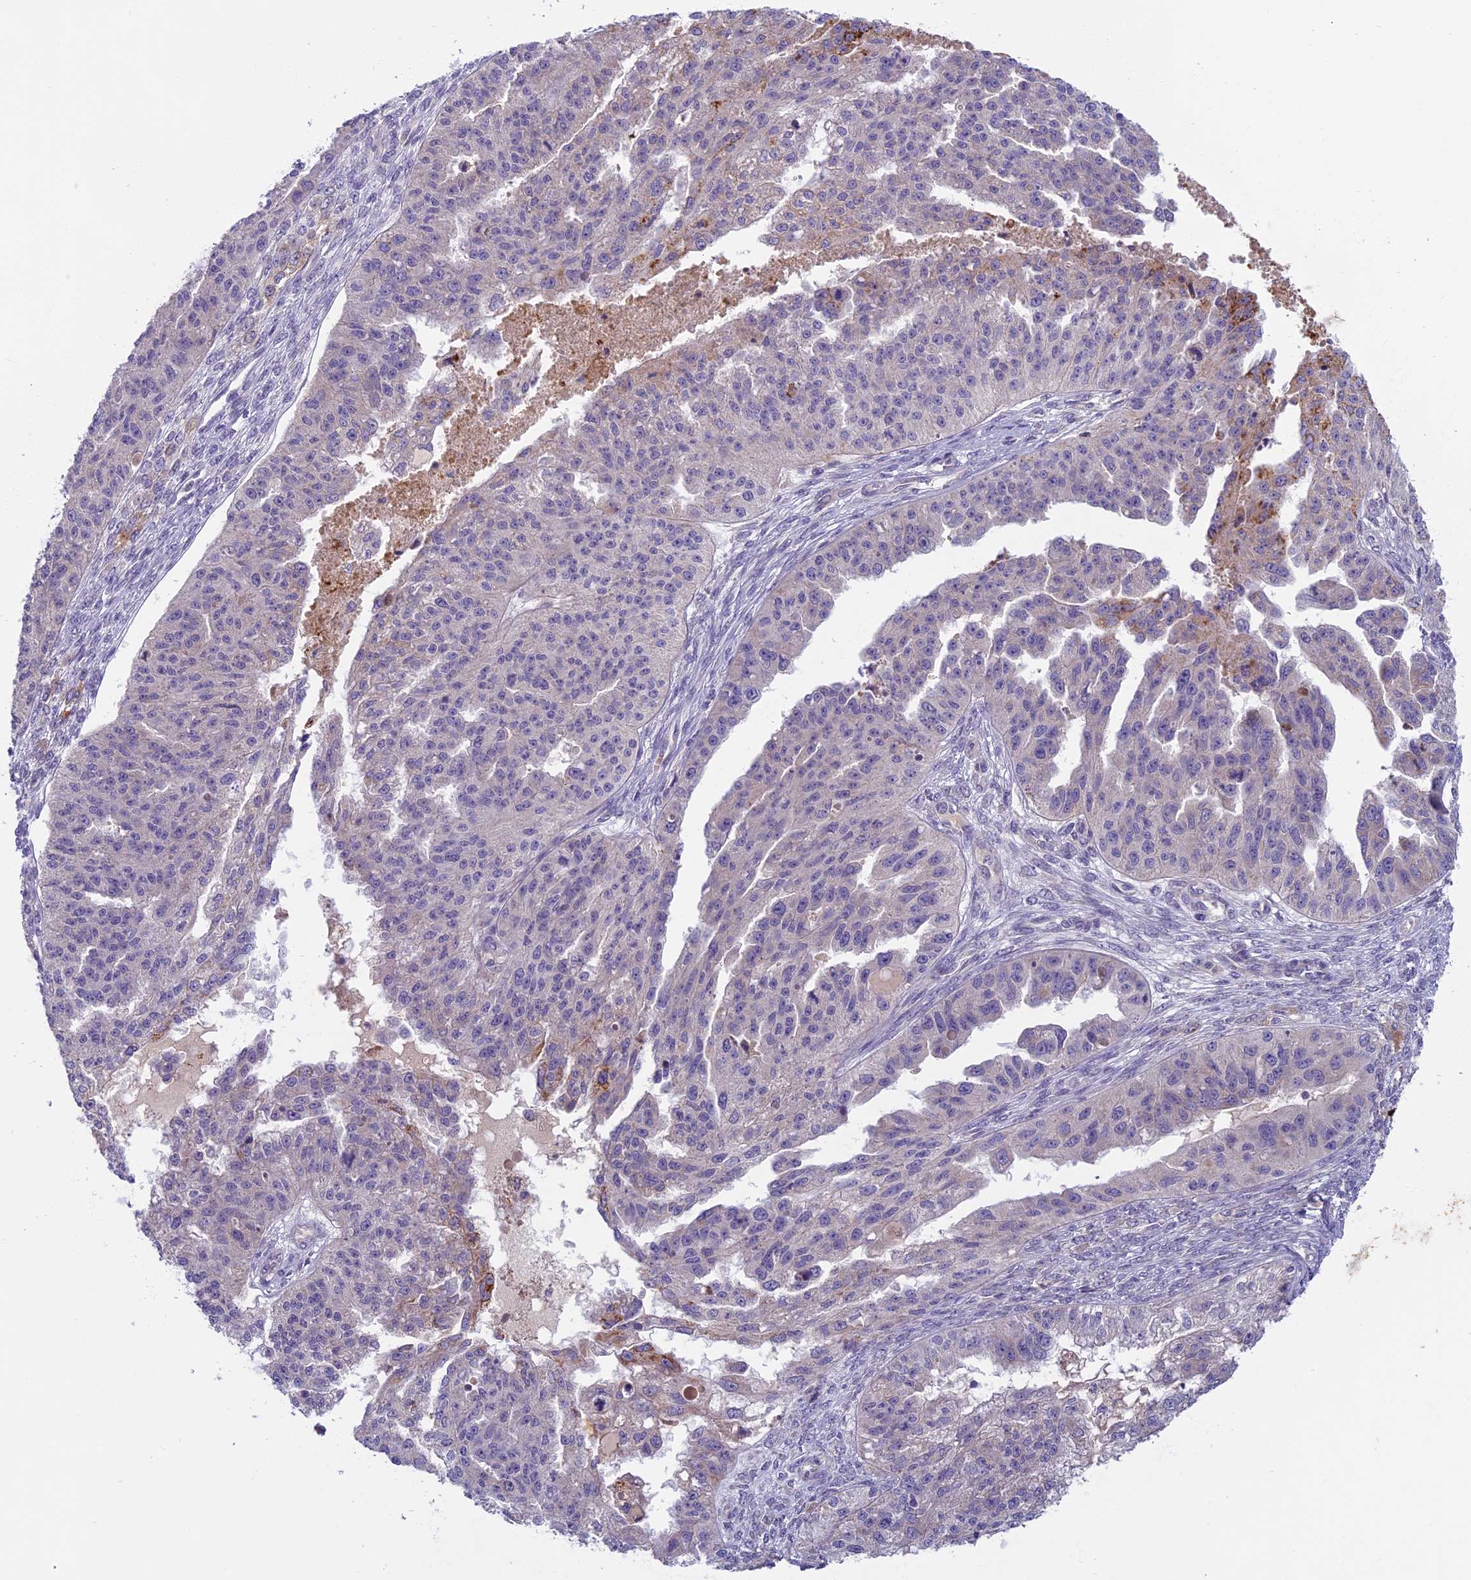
{"staining": {"intensity": "moderate", "quantity": "<25%", "location": "cytoplasmic/membranous"}, "tissue": "ovarian cancer", "cell_type": "Tumor cells", "image_type": "cancer", "snomed": [{"axis": "morphology", "description": "Cystadenocarcinoma, serous, NOS"}, {"axis": "topography", "description": "Ovary"}], "caption": "Protein staining of ovarian serous cystadenocarcinoma tissue displays moderate cytoplasmic/membranous staining in about <25% of tumor cells.", "gene": "SEMA7A", "patient": {"sex": "female", "age": 58}}